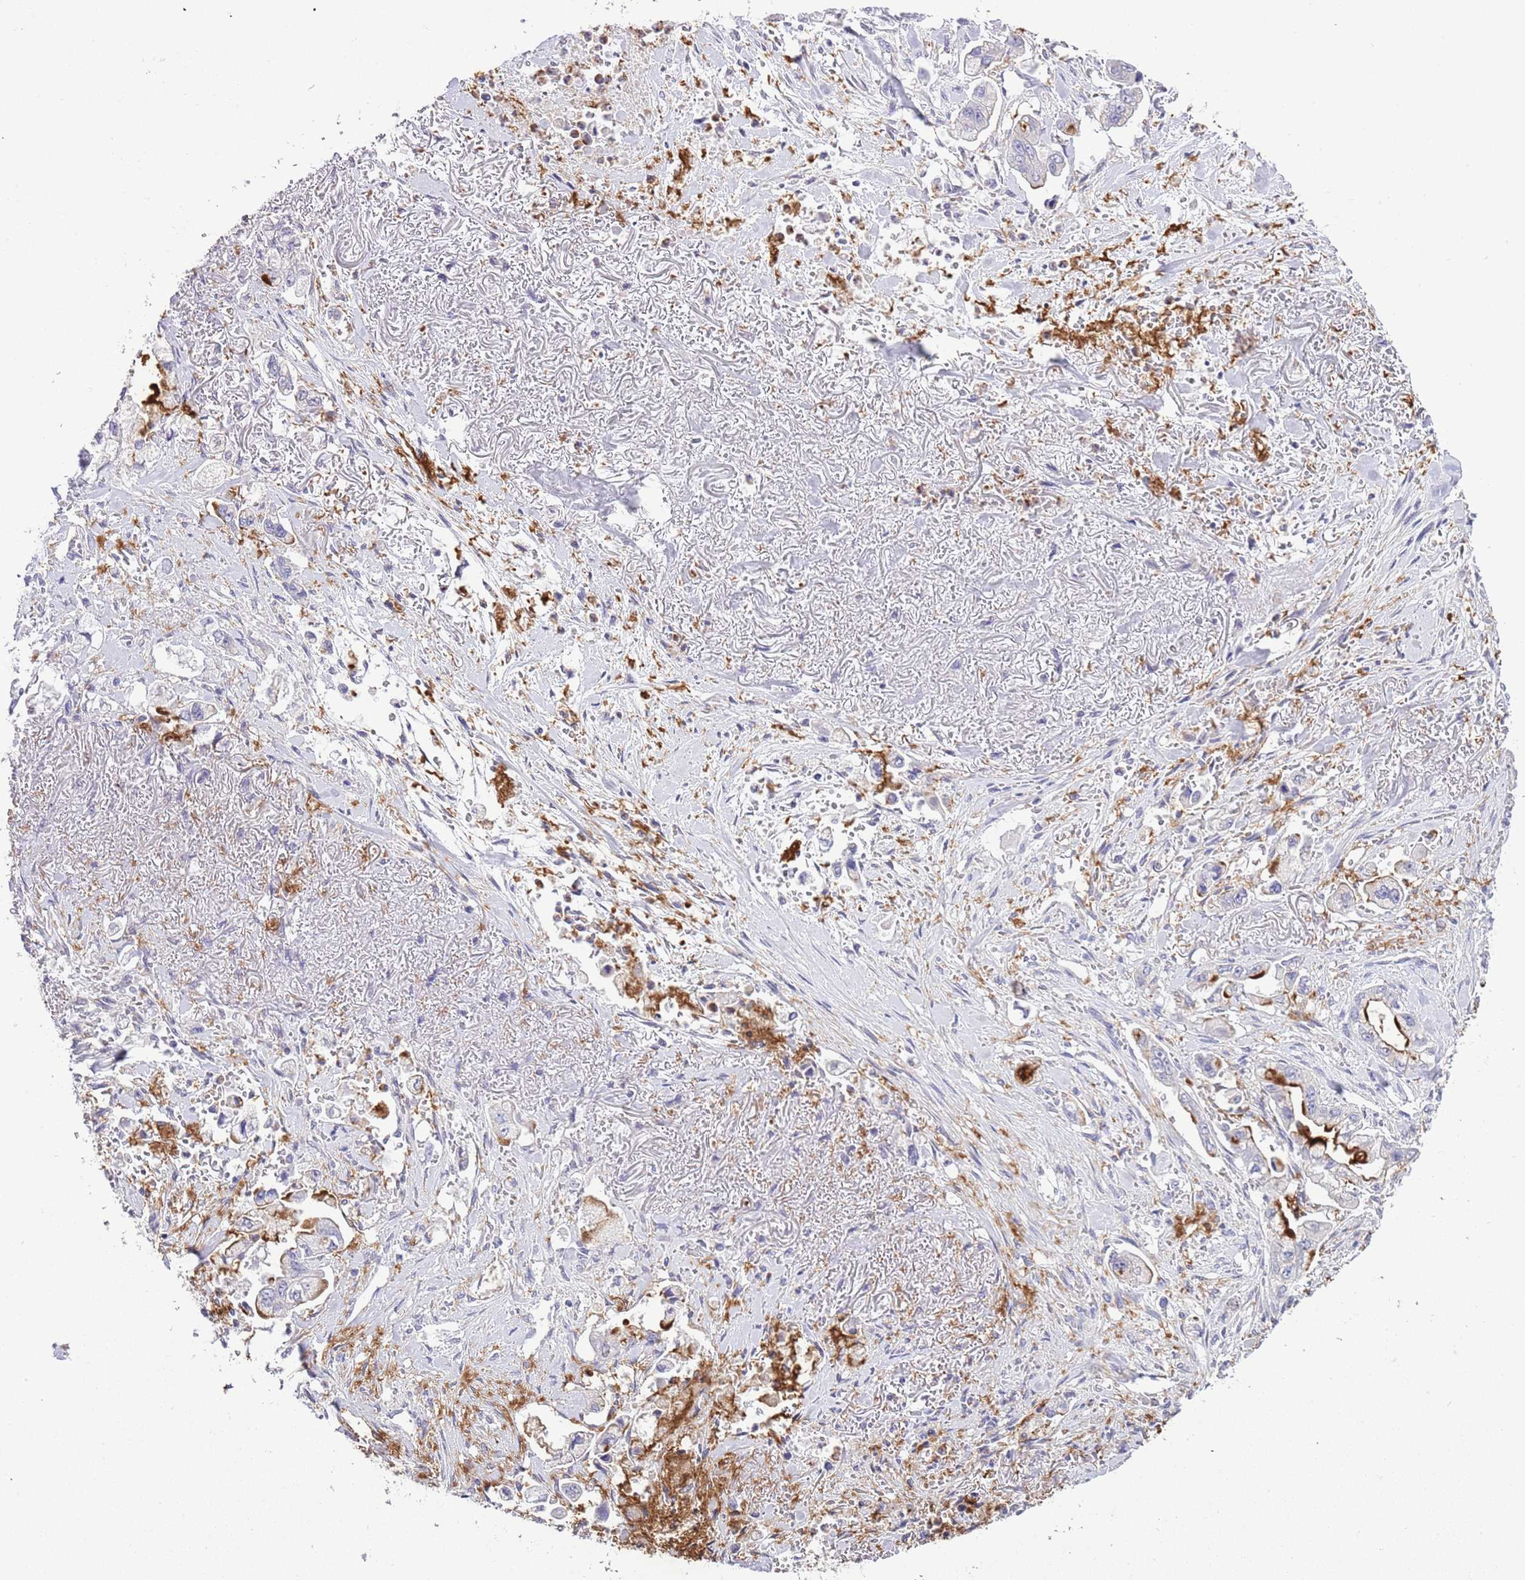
{"staining": {"intensity": "strong", "quantity": "<25%", "location": "cytoplasmic/membranous"}, "tissue": "stomach cancer", "cell_type": "Tumor cells", "image_type": "cancer", "snomed": [{"axis": "morphology", "description": "Adenocarcinoma, NOS"}, {"axis": "topography", "description": "Stomach"}], "caption": "An image of adenocarcinoma (stomach) stained for a protein shows strong cytoplasmic/membranous brown staining in tumor cells. (brown staining indicates protein expression, while blue staining denotes nuclei).", "gene": "OR2Z1", "patient": {"sex": "male", "age": 62}}